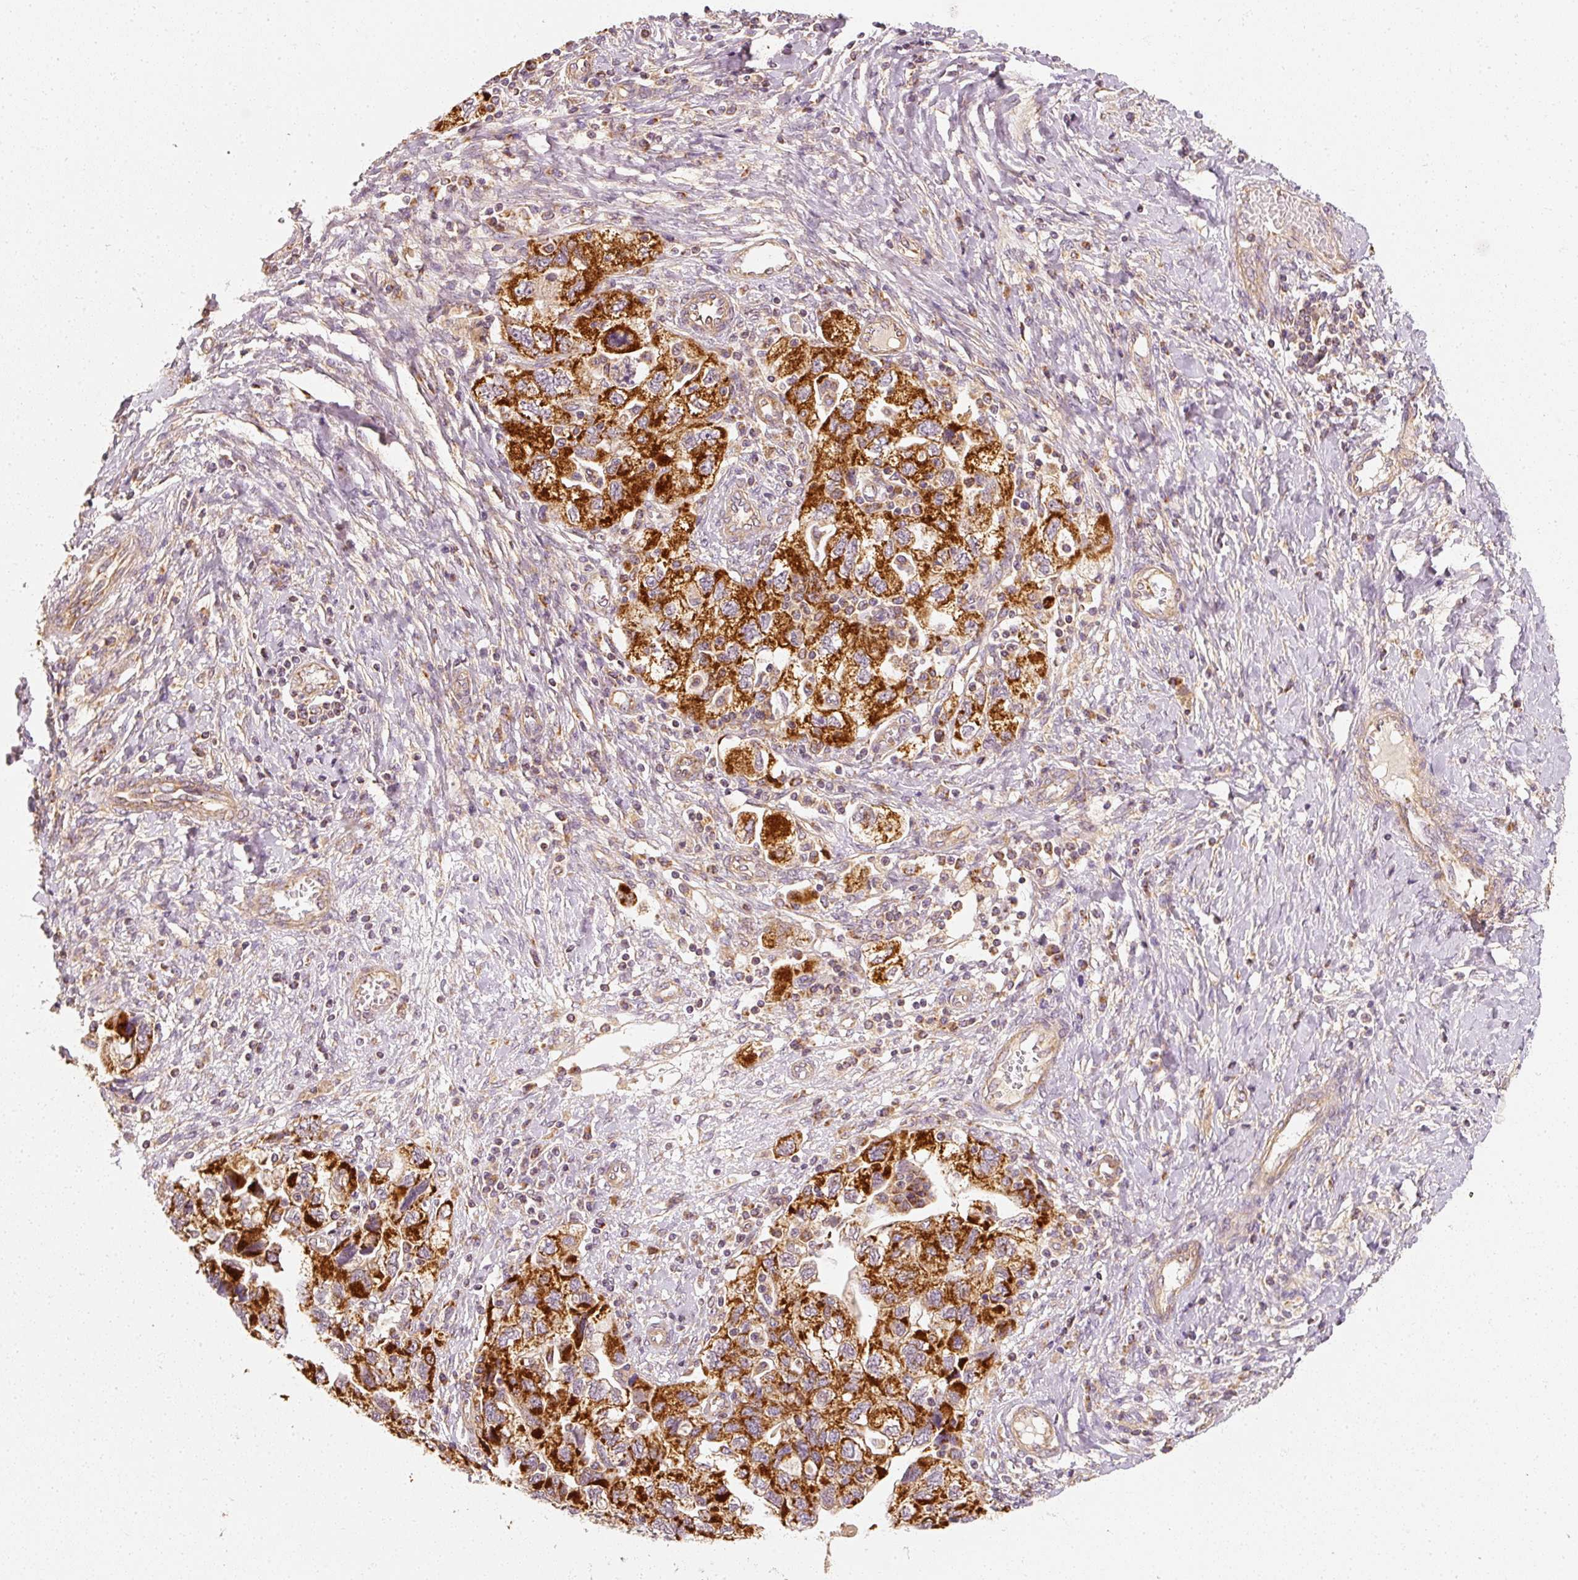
{"staining": {"intensity": "strong", "quantity": ">75%", "location": "cytoplasmic/membranous"}, "tissue": "ovarian cancer", "cell_type": "Tumor cells", "image_type": "cancer", "snomed": [{"axis": "morphology", "description": "Carcinoma, NOS"}, {"axis": "morphology", "description": "Cystadenocarcinoma, serous, NOS"}, {"axis": "topography", "description": "Ovary"}], "caption": "A high-resolution histopathology image shows IHC staining of ovarian cancer (serous cystadenocarcinoma), which exhibits strong cytoplasmic/membranous staining in approximately >75% of tumor cells.", "gene": "TOMM40", "patient": {"sex": "female", "age": 69}}